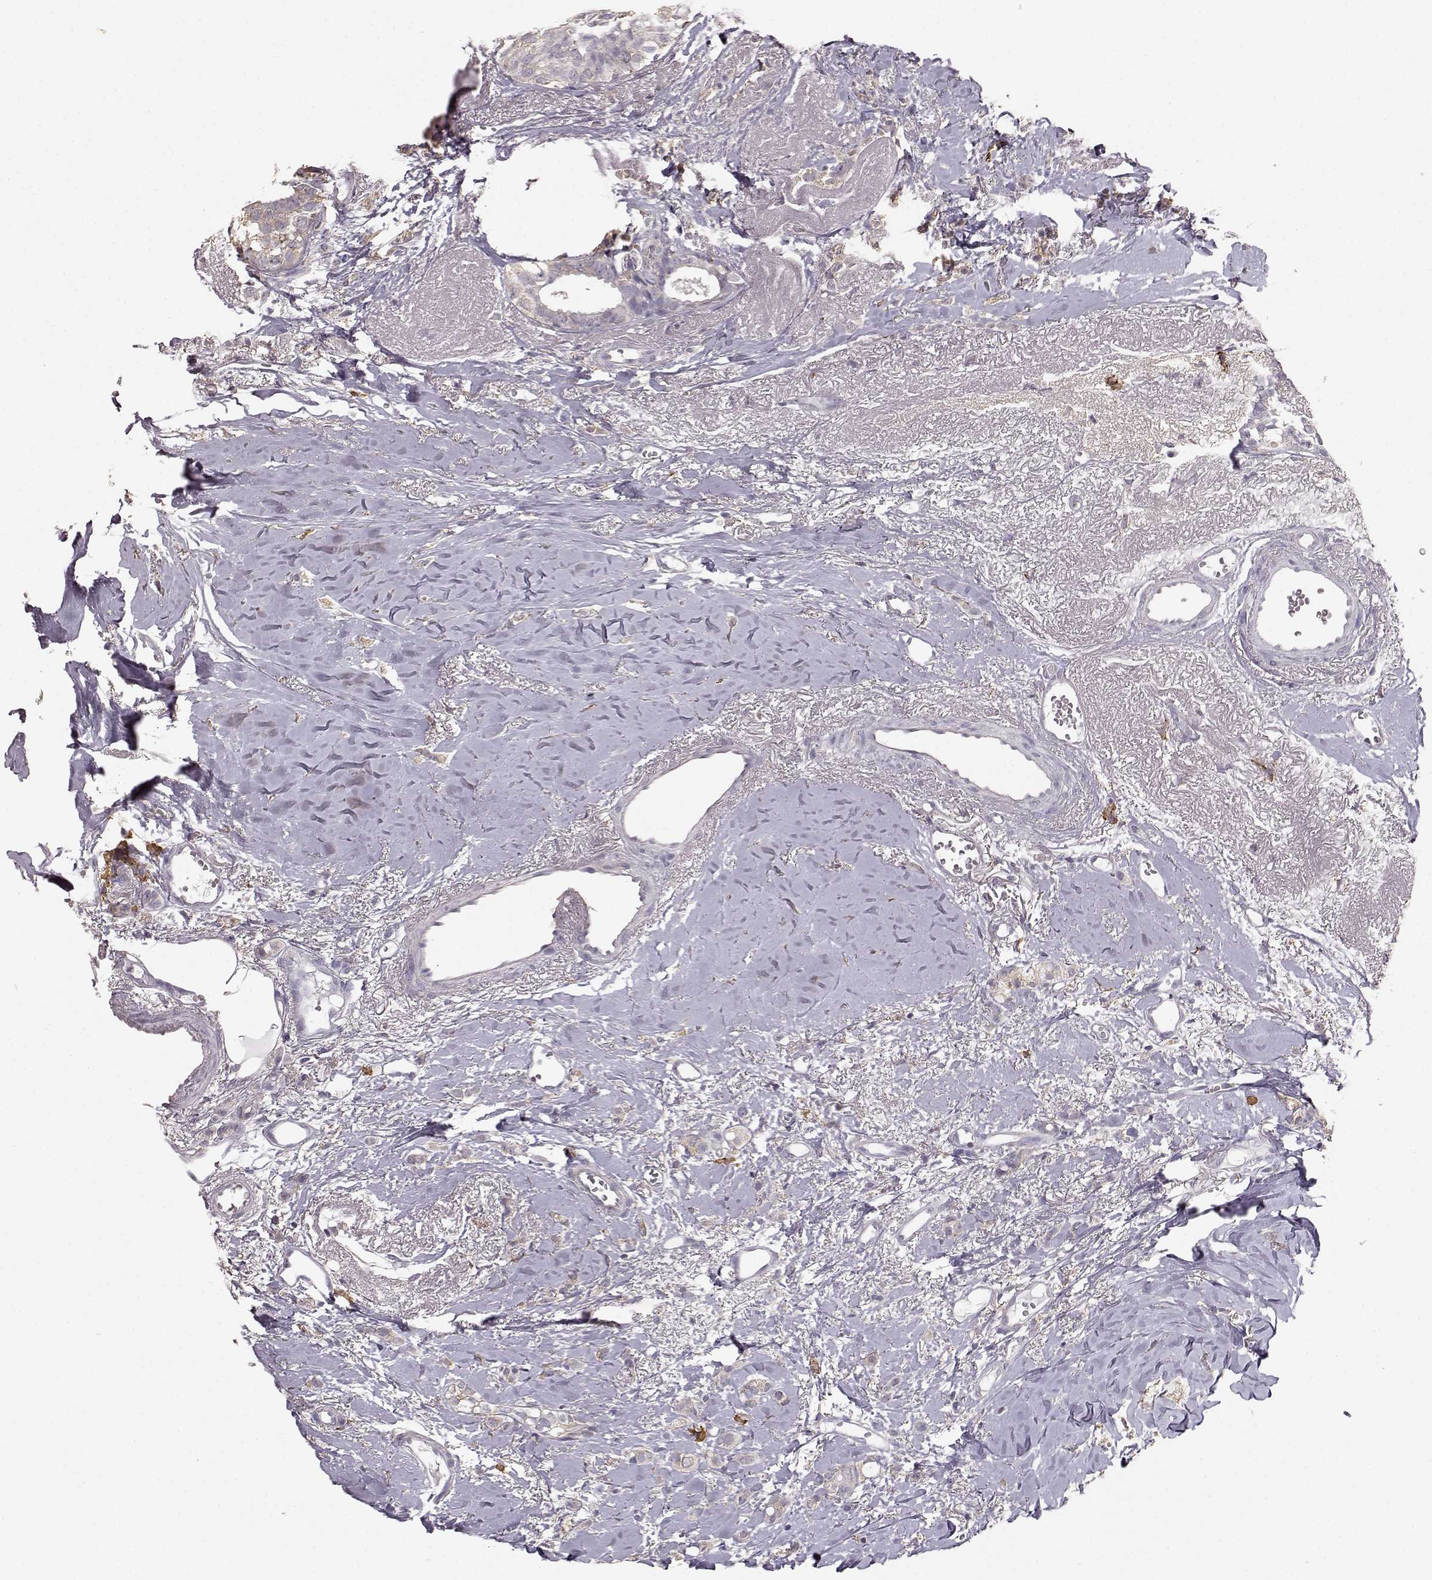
{"staining": {"intensity": "negative", "quantity": "none", "location": "none"}, "tissue": "breast cancer", "cell_type": "Tumor cells", "image_type": "cancer", "snomed": [{"axis": "morphology", "description": "Duct carcinoma"}, {"axis": "topography", "description": "Breast"}], "caption": "IHC histopathology image of neoplastic tissue: breast intraductal carcinoma stained with DAB displays no significant protein expression in tumor cells.", "gene": "GABRG3", "patient": {"sex": "female", "age": 85}}